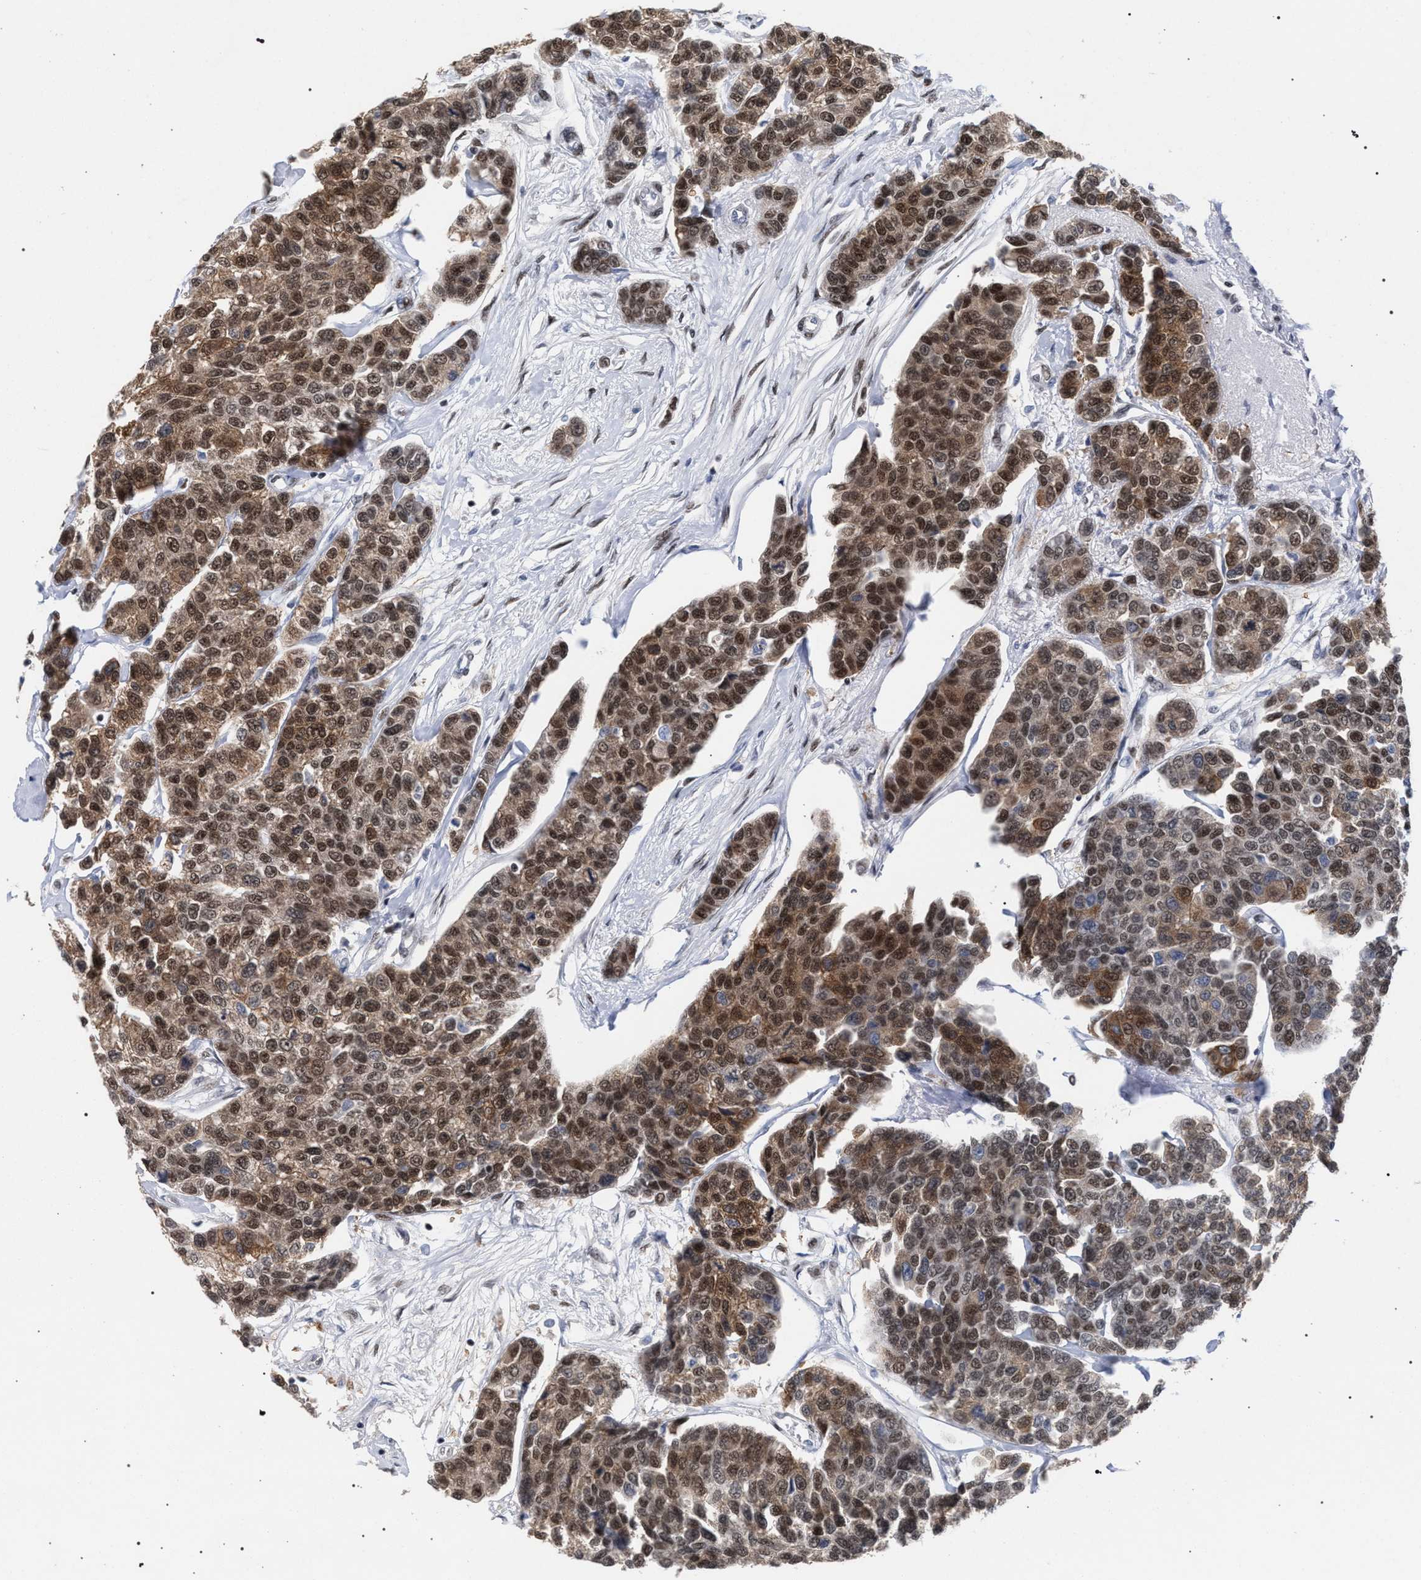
{"staining": {"intensity": "moderate", "quantity": ">75%", "location": "cytoplasmic/membranous,nuclear"}, "tissue": "breast cancer", "cell_type": "Tumor cells", "image_type": "cancer", "snomed": [{"axis": "morphology", "description": "Duct carcinoma"}, {"axis": "topography", "description": "Breast"}], "caption": "Approximately >75% of tumor cells in human intraductal carcinoma (breast) reveal moderate cytoplasmic/membranous and nuclear protein positivity as visualized by brown immunohistochemical staining.", "gene": "SCAF4", "patient": {"sex": "female", "age": 51}}